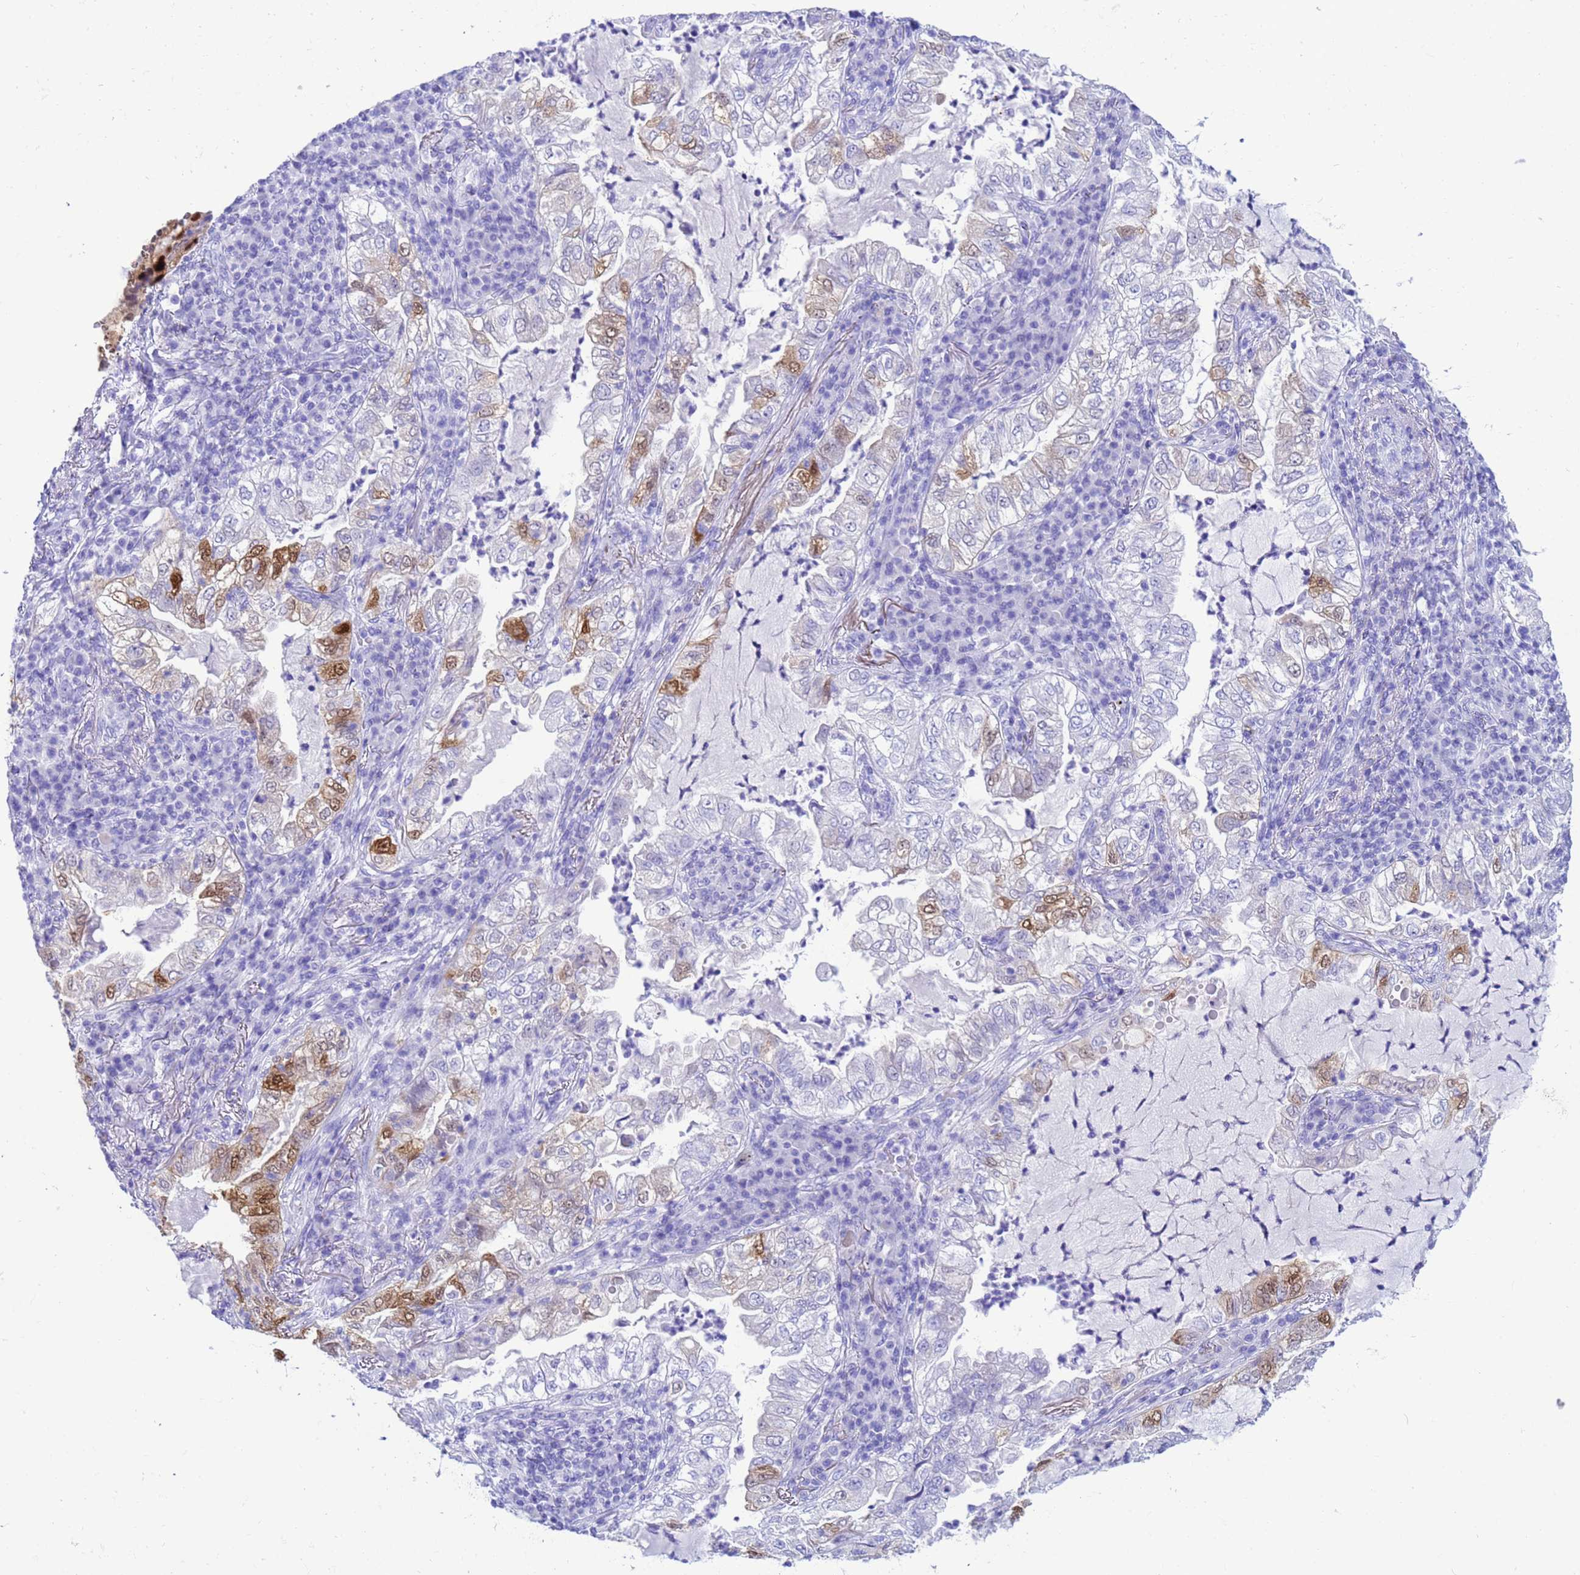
{"staining": {"intensity": "moderate", "quantity": "25%-75%", "location": "cytoplasmic/membranous,nuclear"}, "tissue": "lung cancer", "cell_type": "Tumor cells", "image_type": "cancer", "snomed": [{"axis": "morphology", "description": "Adenocarcinoma, NOS"}, {"axis": "topography", "description": "Lung"}], "caption": "High-magnification brightfield microscopy of adenocarcinoma (lung) stained with DAB (3,3'-diaminobenzidine) (brown) and counterstained with hematoxylin (blue). tumor cells exhibit moderate cytoplasmic/membranous and nuclear staining is present in about25%-75% of cells. (DAB (3,3'-diaminobenzidine) IHC with brightfield microscopy, high magnification).", "gene": "AKR1C2", "patient": {"sex": "female", "age": 73}}